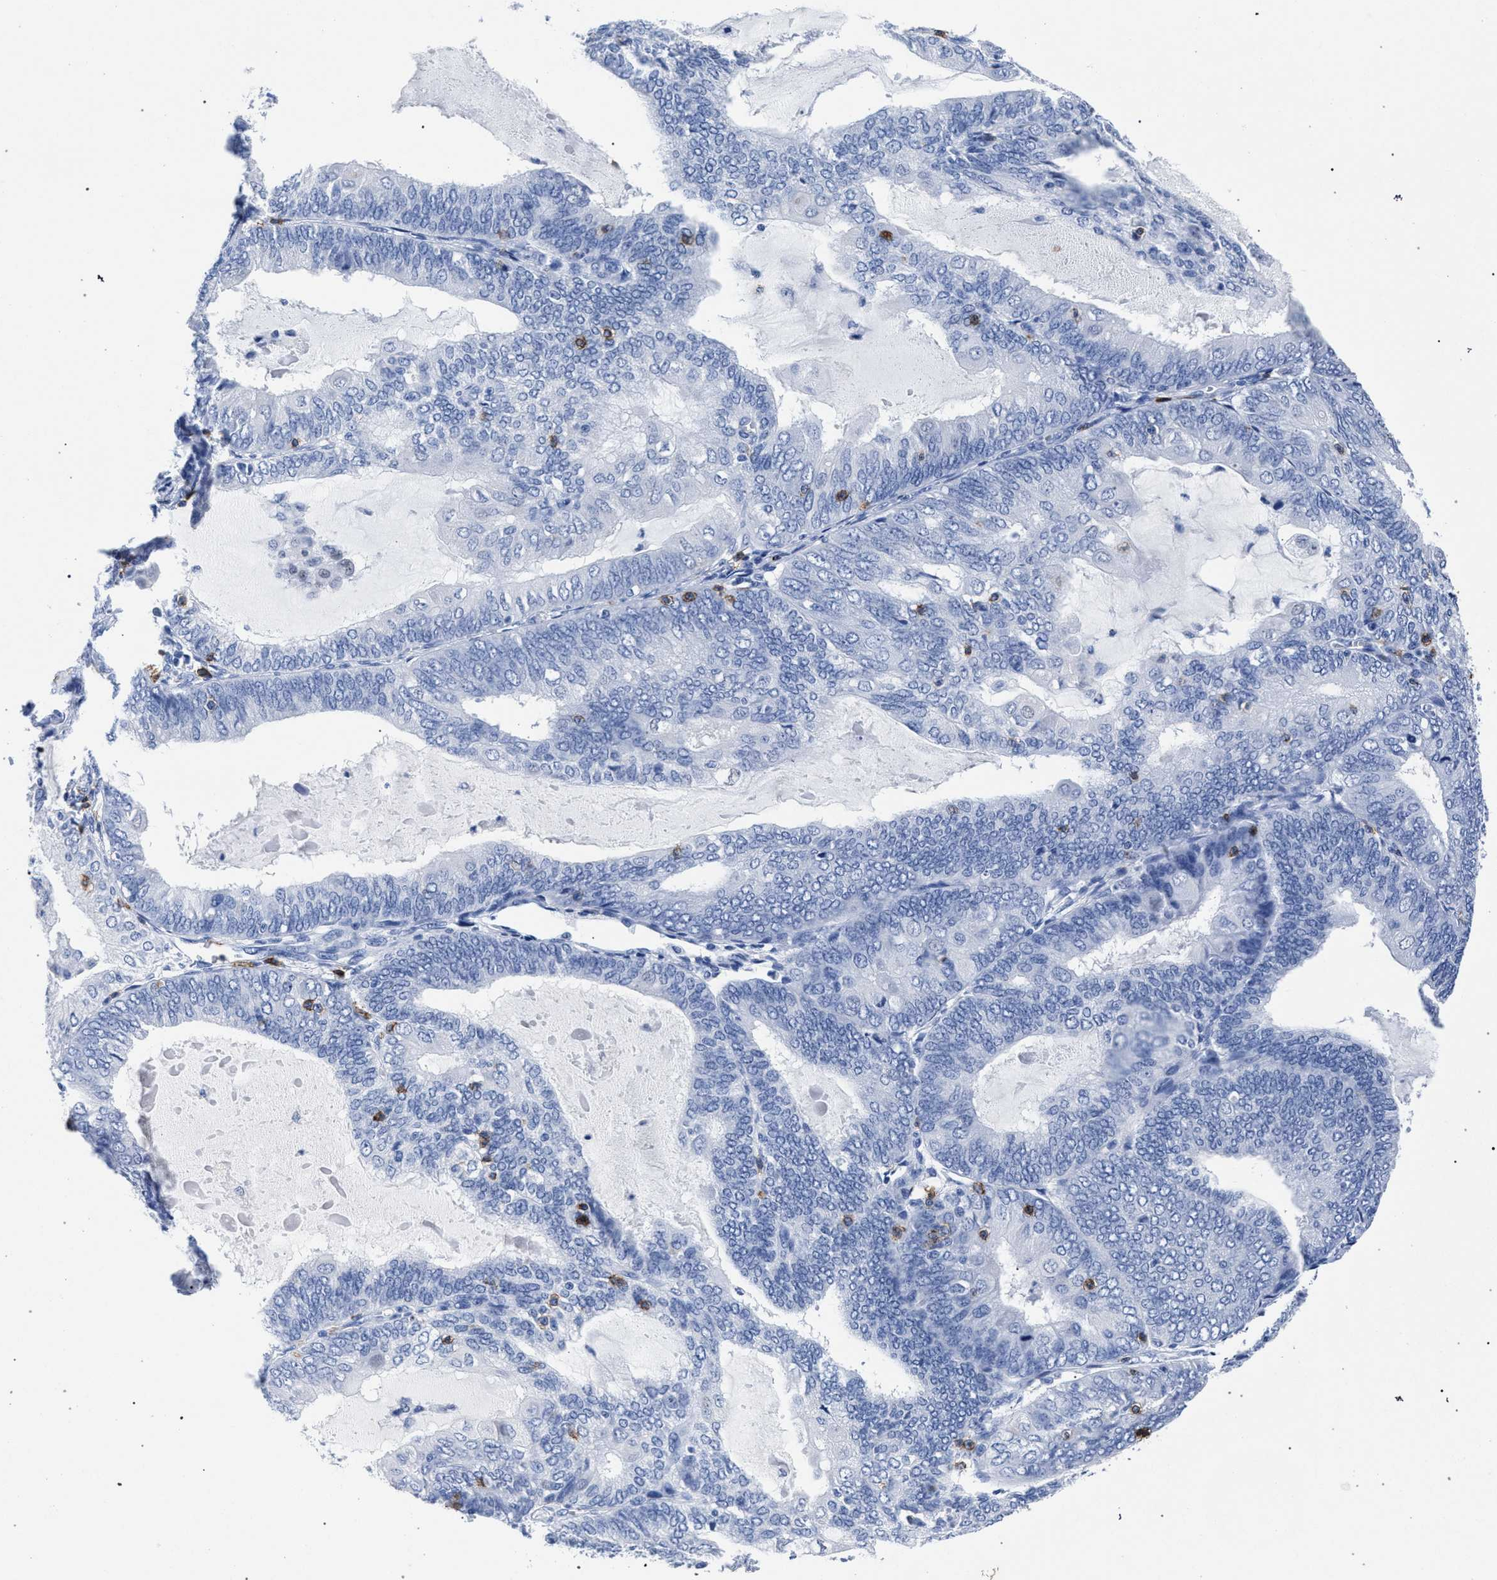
{"staining": {"intensity": "negative", "quantity": "none", "location": "none"}, "tissue": "endometrial cancer", "cell_type": "Tumor cells", "image_type": "cancer", "snomed": [{"axis": "morphology", "description": "Adenocarcinoma, NOS"}, {"axis": "topography", "description": "Endometrium"}], "caption": "High power microscopy histopathology image of an immunohistochemistry (IHC) micrograph of adenocarcinoma (endometrial), revealing no significant staining in tumor cells.", "gene": "KLRK1", "patient": {"sex": "female", "age": 81}}